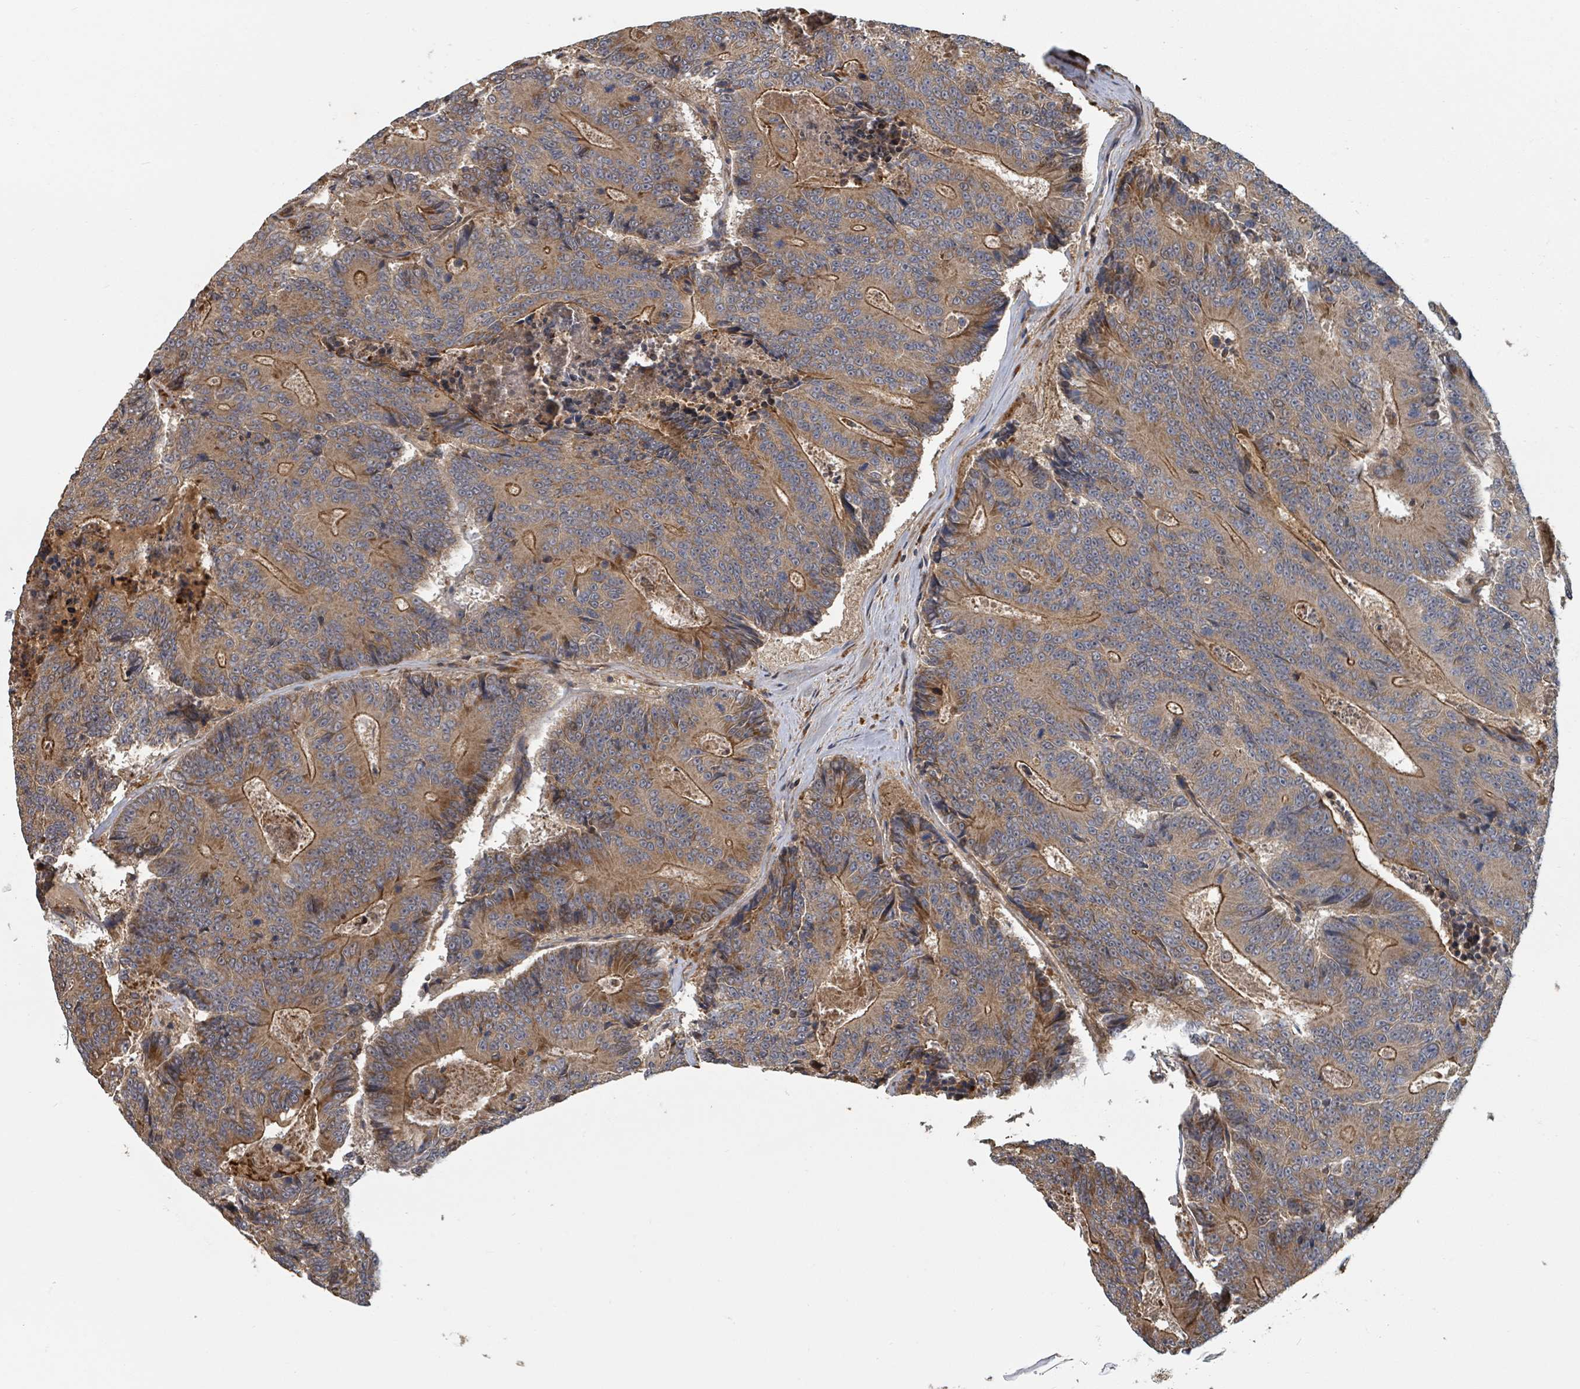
{"staining": {"intensity": "moderate", "quantity": ">75%", "location": "cytoplasmic/membranous"}, "tissue": "colorectal cancer", "cell_type": "Tumor cells", "image_type": "cancer", "snomed": [{"axis": "morphology", "description": "Adenocarcinoma, NOS"}, {"axis": "topography", "description": "Colon"}], "caption": "Immunohistochemical staining of colorectal cancer displays moderate cytoplasmic/membranous protein positivity in about >75% of tumor cells.", "gene": "DPM1", "patient": {"sex": "male", "age": 83}}